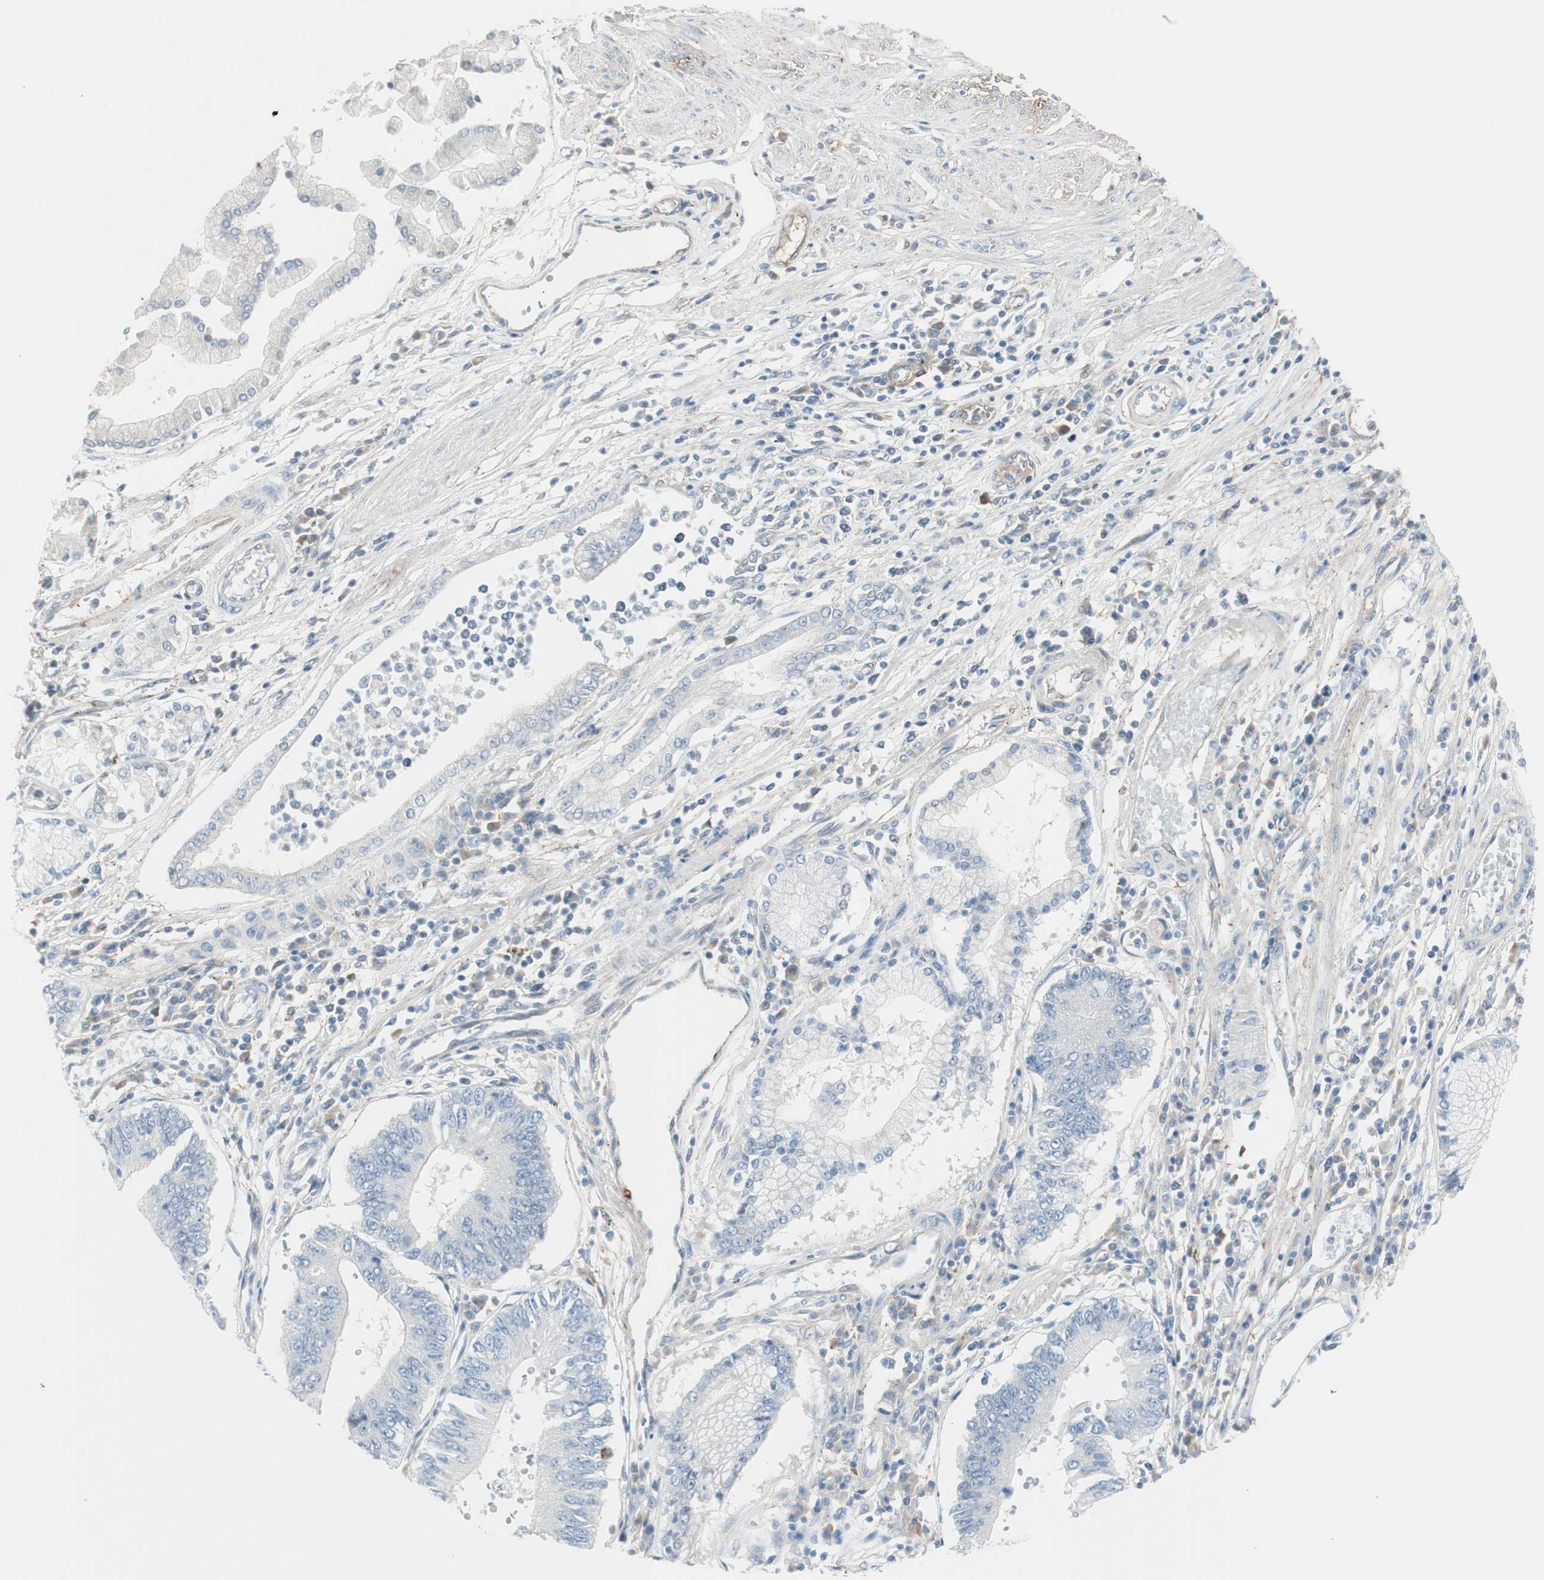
{"staining": {"intensity": "negative", "quantity": "none", "location": "none"}, "tissue": "stomach cancer", "cell_type": "Tumor cells", "image_type": "cancer", "snomed": [{"axis": "morphology", "description": "Adenocarcinoma, NOS"}, {"axis": "topography", "description": "Stomach"}], "caption": "Stomach cancer was stained to show a protein in brown. There is no significant positivity in tumor cells.", "gene": "CACNA2D1", "patient": {"sex": "male", "age": 59}}